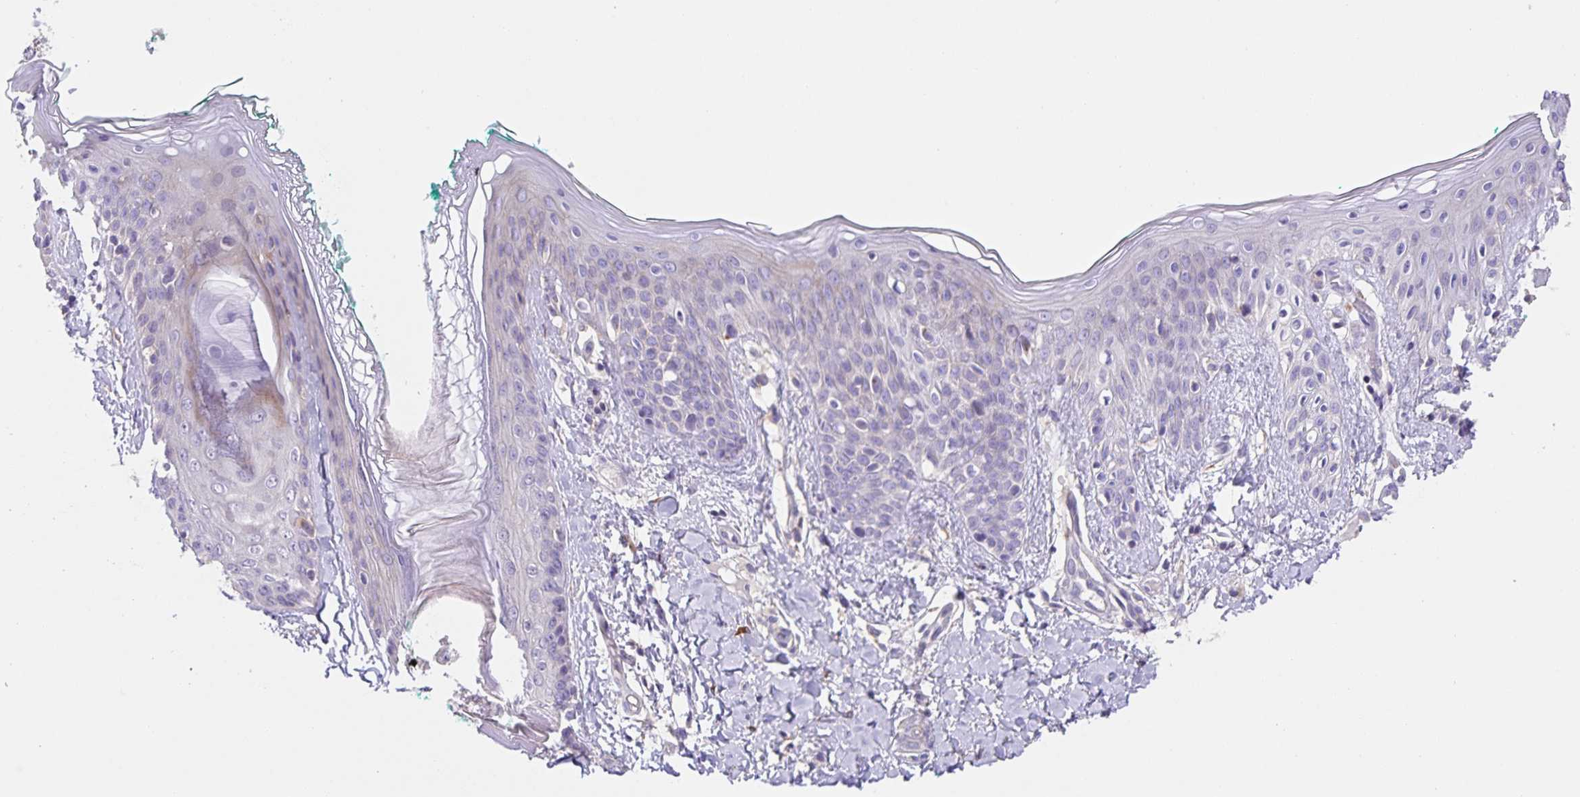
{"staining": {"intensity": "negative", "quantity": "none", "location": "none"}, "tissue": "skin", "cell_type": "Fibroblasts", "image_type": "normal", "snomed": [{"axis": "morphology", "description": "Normal tissue, NOS"}, {"axis": "topography", "description": "Skin"}], "caption": "This is a photomicrograph of immunohistochemistry (IHC) staining of normal skin, which shows no expression in fibroblasts. (DAB immunohistochemistry (IHC), high magnification).", "gene": "PRR36", "patient": {"sex": "male", "age": 16}}